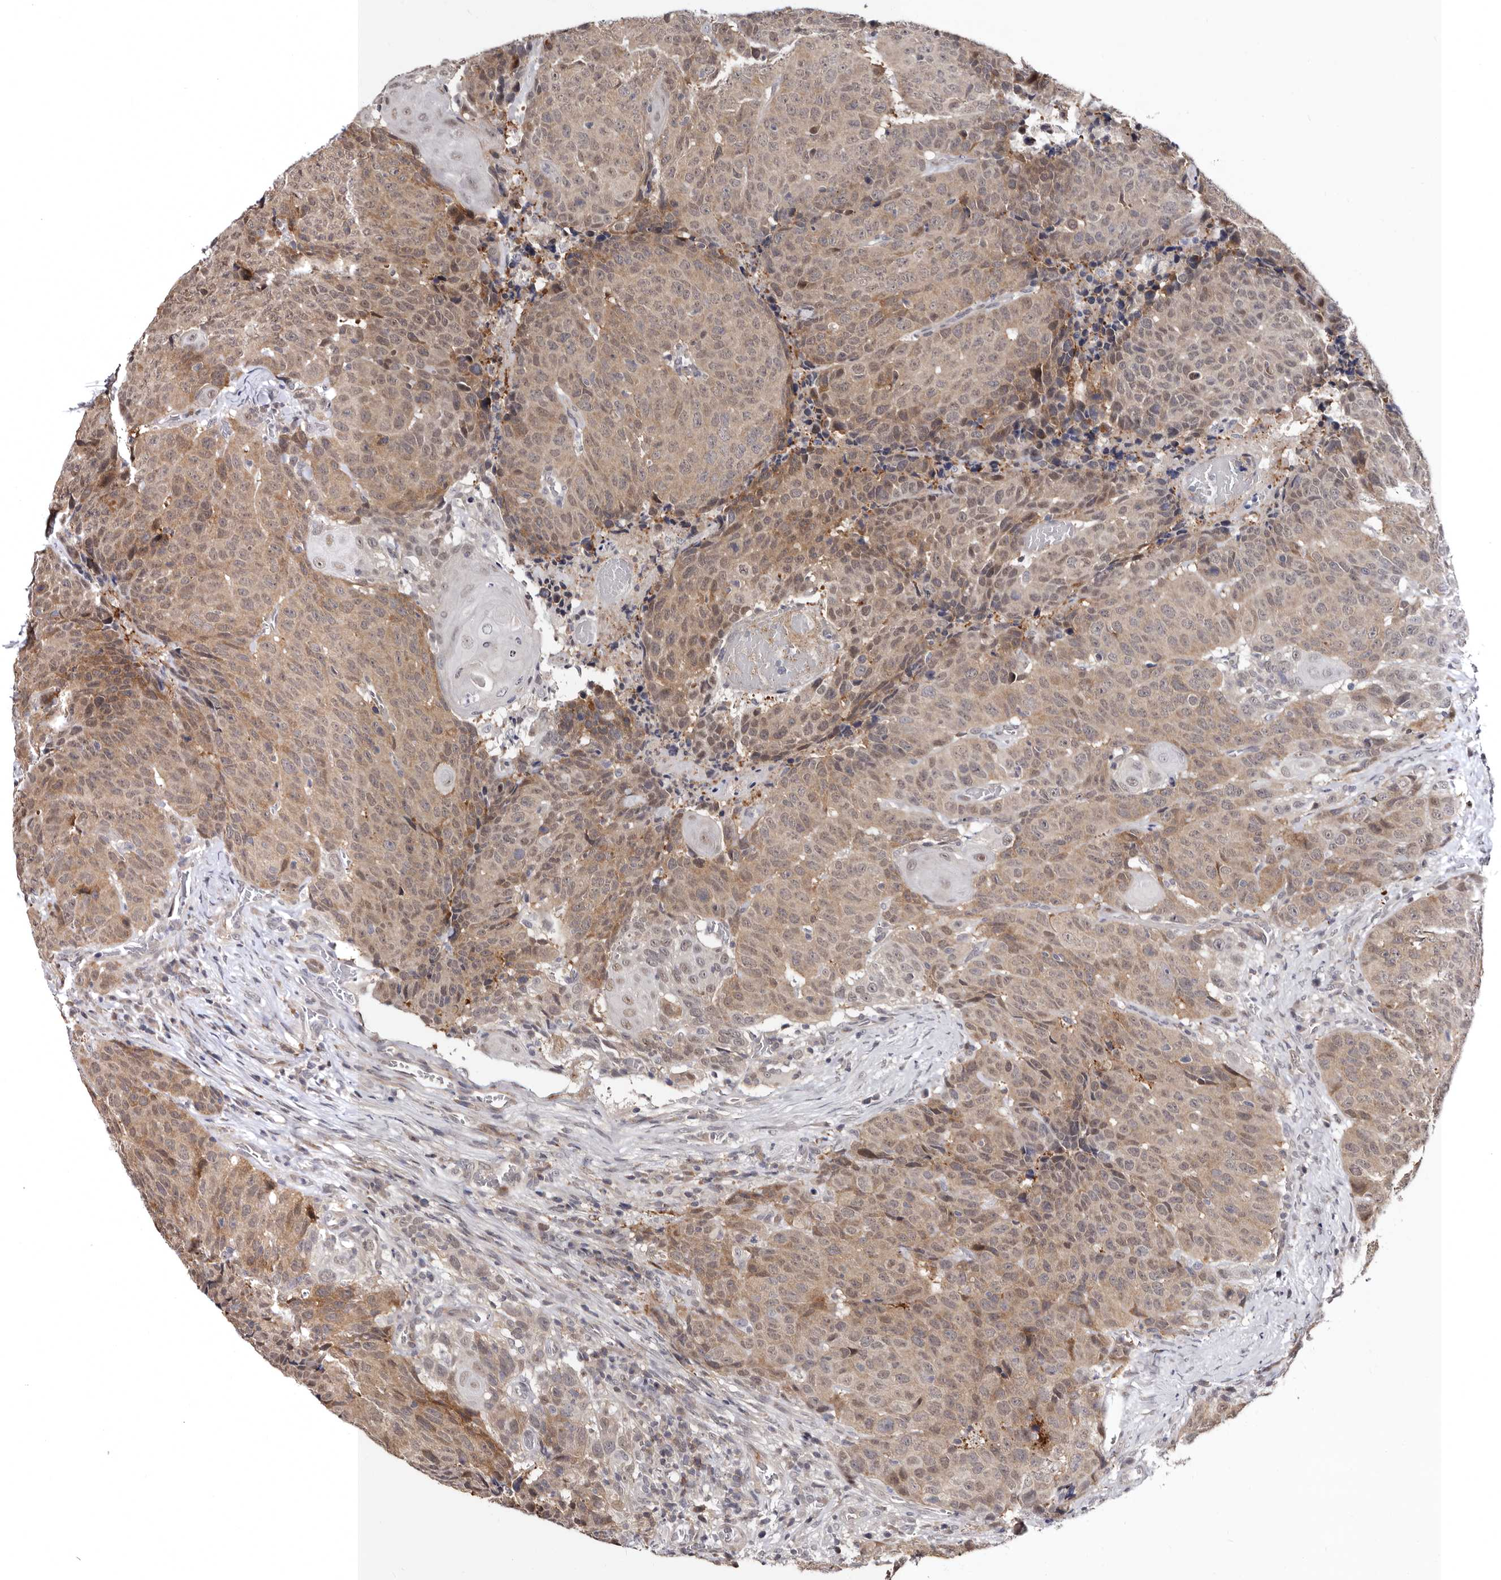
{"staining": {"intensity": "moderate", "quantity": ">75%", "location": "cytoplasmic/membranous"}, "tissue": "head and neck cancer", "cell_type": "Tumor cells", "image_type": "cancer", "snomed": [{"axis": "morphology", "description": "Squamous cell carcinoma, NOS"}, {"axis": "topography", "description": "Head-Neck"}], "caption": "A medium amount of moderate cytoplasmic/membranous positivity is appreciated in approximately >75% of tumor cells in head and neck squamous cell carcinoma tissue. The staining was performed using DAB, with brown indicating positive protein expression. Nuclei are stained blue with hematoxylin.", "gene": "PHF20L1", "patient": {"sex": "male", "age": 66}}